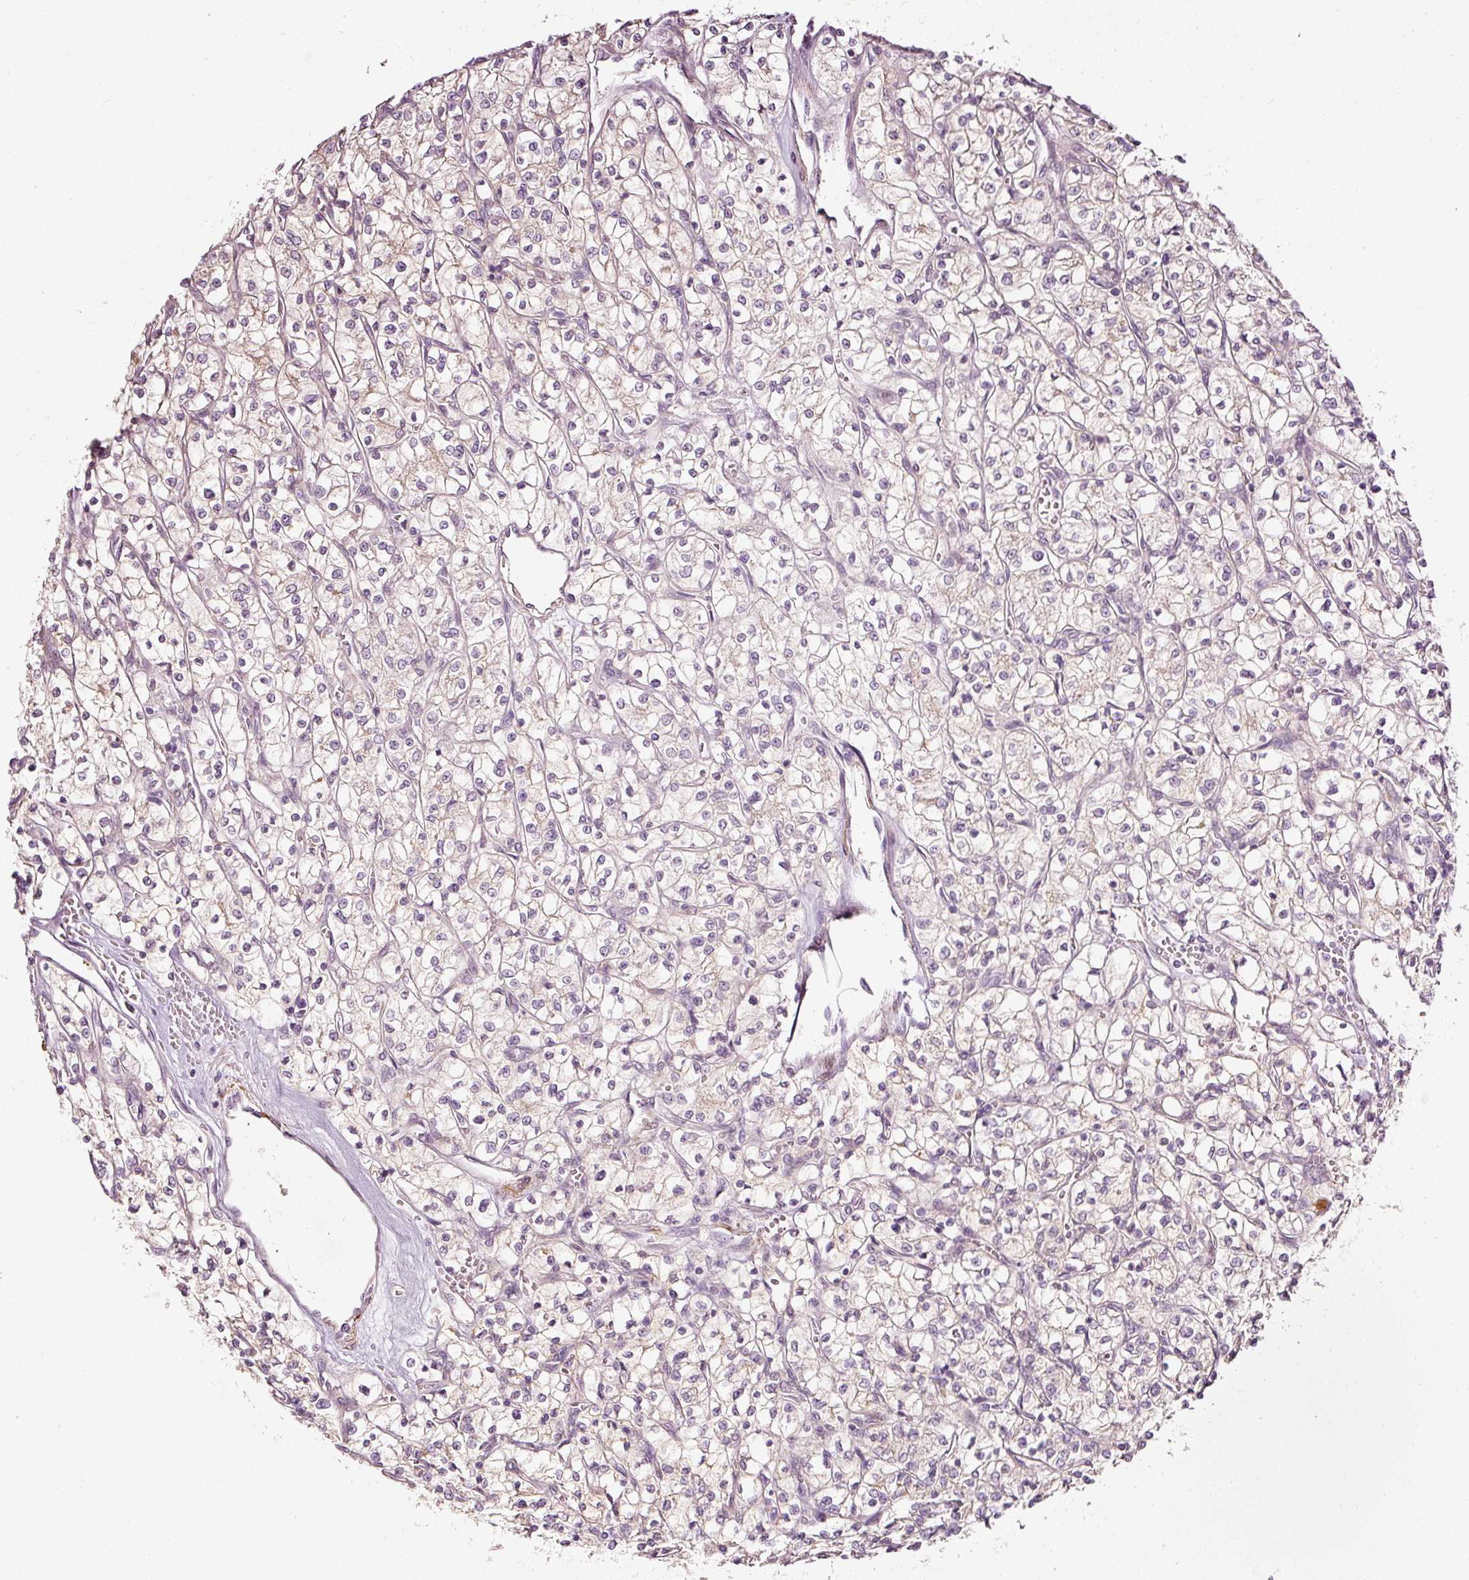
{"staining": {"intensity": "weak", "quantity": "<25%", "location": "cytoplasmic/membranous"}, "tissue": "renal cancer", "cell_type": "Tumor cells", "image_type": "cancer", "snomed": [{"axis": "morphology", "description": "Adenocarcinoma, NOS"}, {"axis": "topography", "description": "Kidney"}], "caption": "This is an immunohistochemistry (IHC) micrograph of human renal cancer (adenocarcinoma). There is no expression in tumor cells.", "gene": "TOGARAM1", "patient": {"sex": "female", "age": 64}}